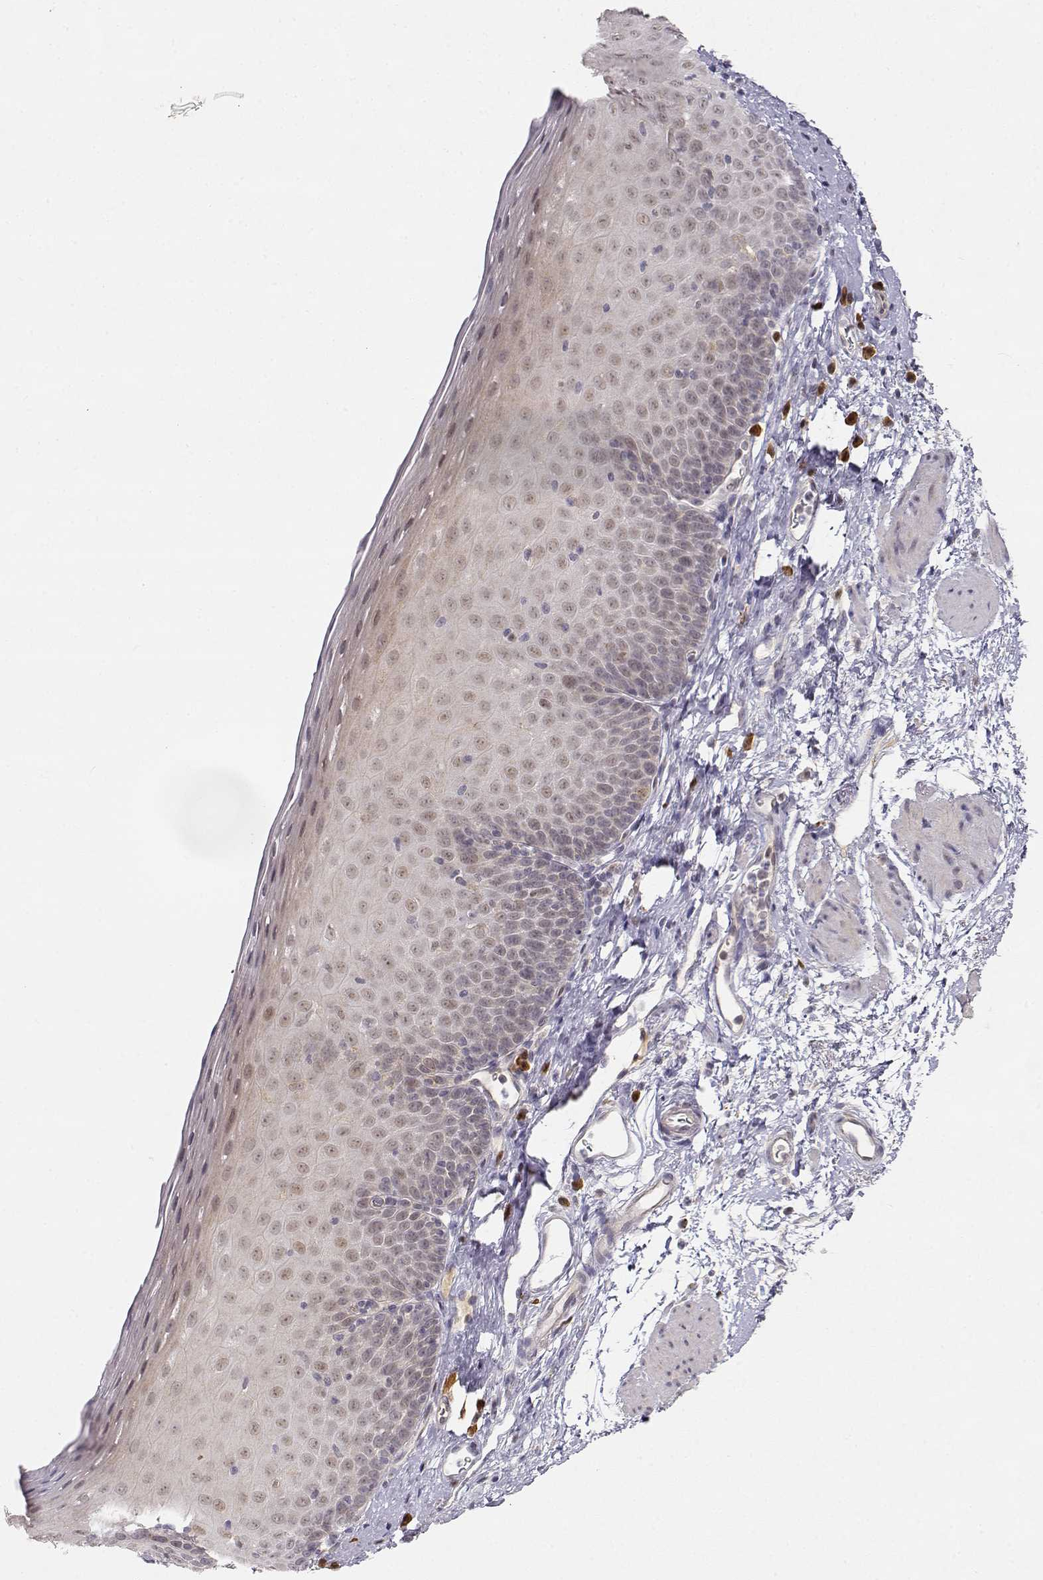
{"staining": {"intensity": "weak", "quantity": "<25%", "location": "nuclear"}, "tissue": "esophagus", "cell_type": "Squamous epithelial cells", "image_type": "normal", "snomed": [{"axis": "morphology", "description": "Normal tissue, NOS"}, {"axis": "topography", "description": "Esophagus"}], "caption": "DAB immunohistochemical staining of unremarkable human esophagus reveals no significant staining in squamous epithelial cells.", "gene": "EAF2", "patient": {"sex": "female", "age": 64}}